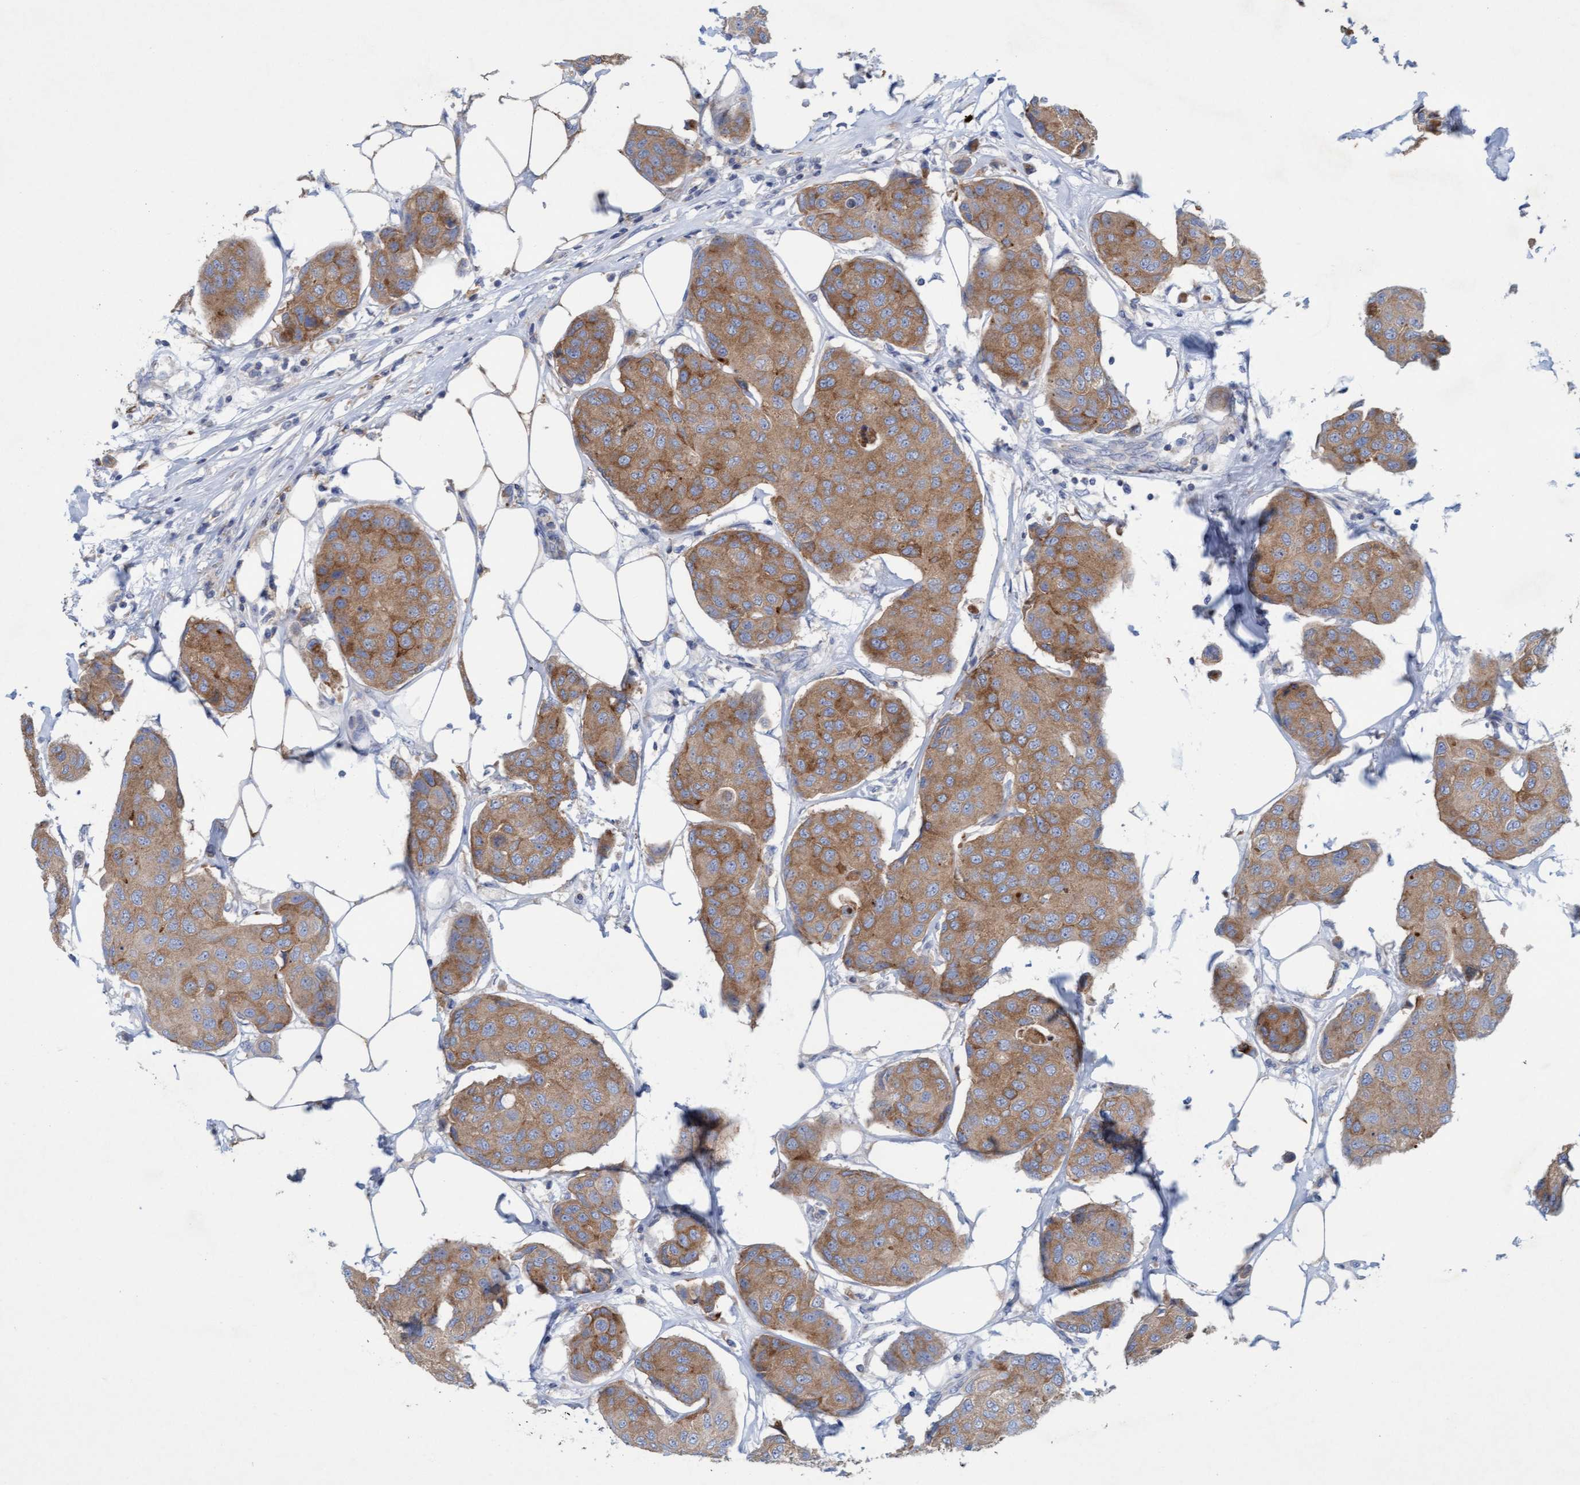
{"staining": {"intensity": "moderate", "quantity": ">75%", "location": "cytoplasmic/membranous"}, "tissue": "breast cancer", "cell_type": "Tumor cells", "image_type": "cancer", "snomed": [{"axis": "morphology", "description": "Duct carcinoma"}, {"axis": "topography", "description": "Breast"}], "caption": "Moderate cytoplasmic/membranous protein expression is appreciated in about >75% of tumor cells in infiltrating ductal carcinoma (breast).", "gene": "SIGIRR", "patient": {"sex": "female", "age": 80}}